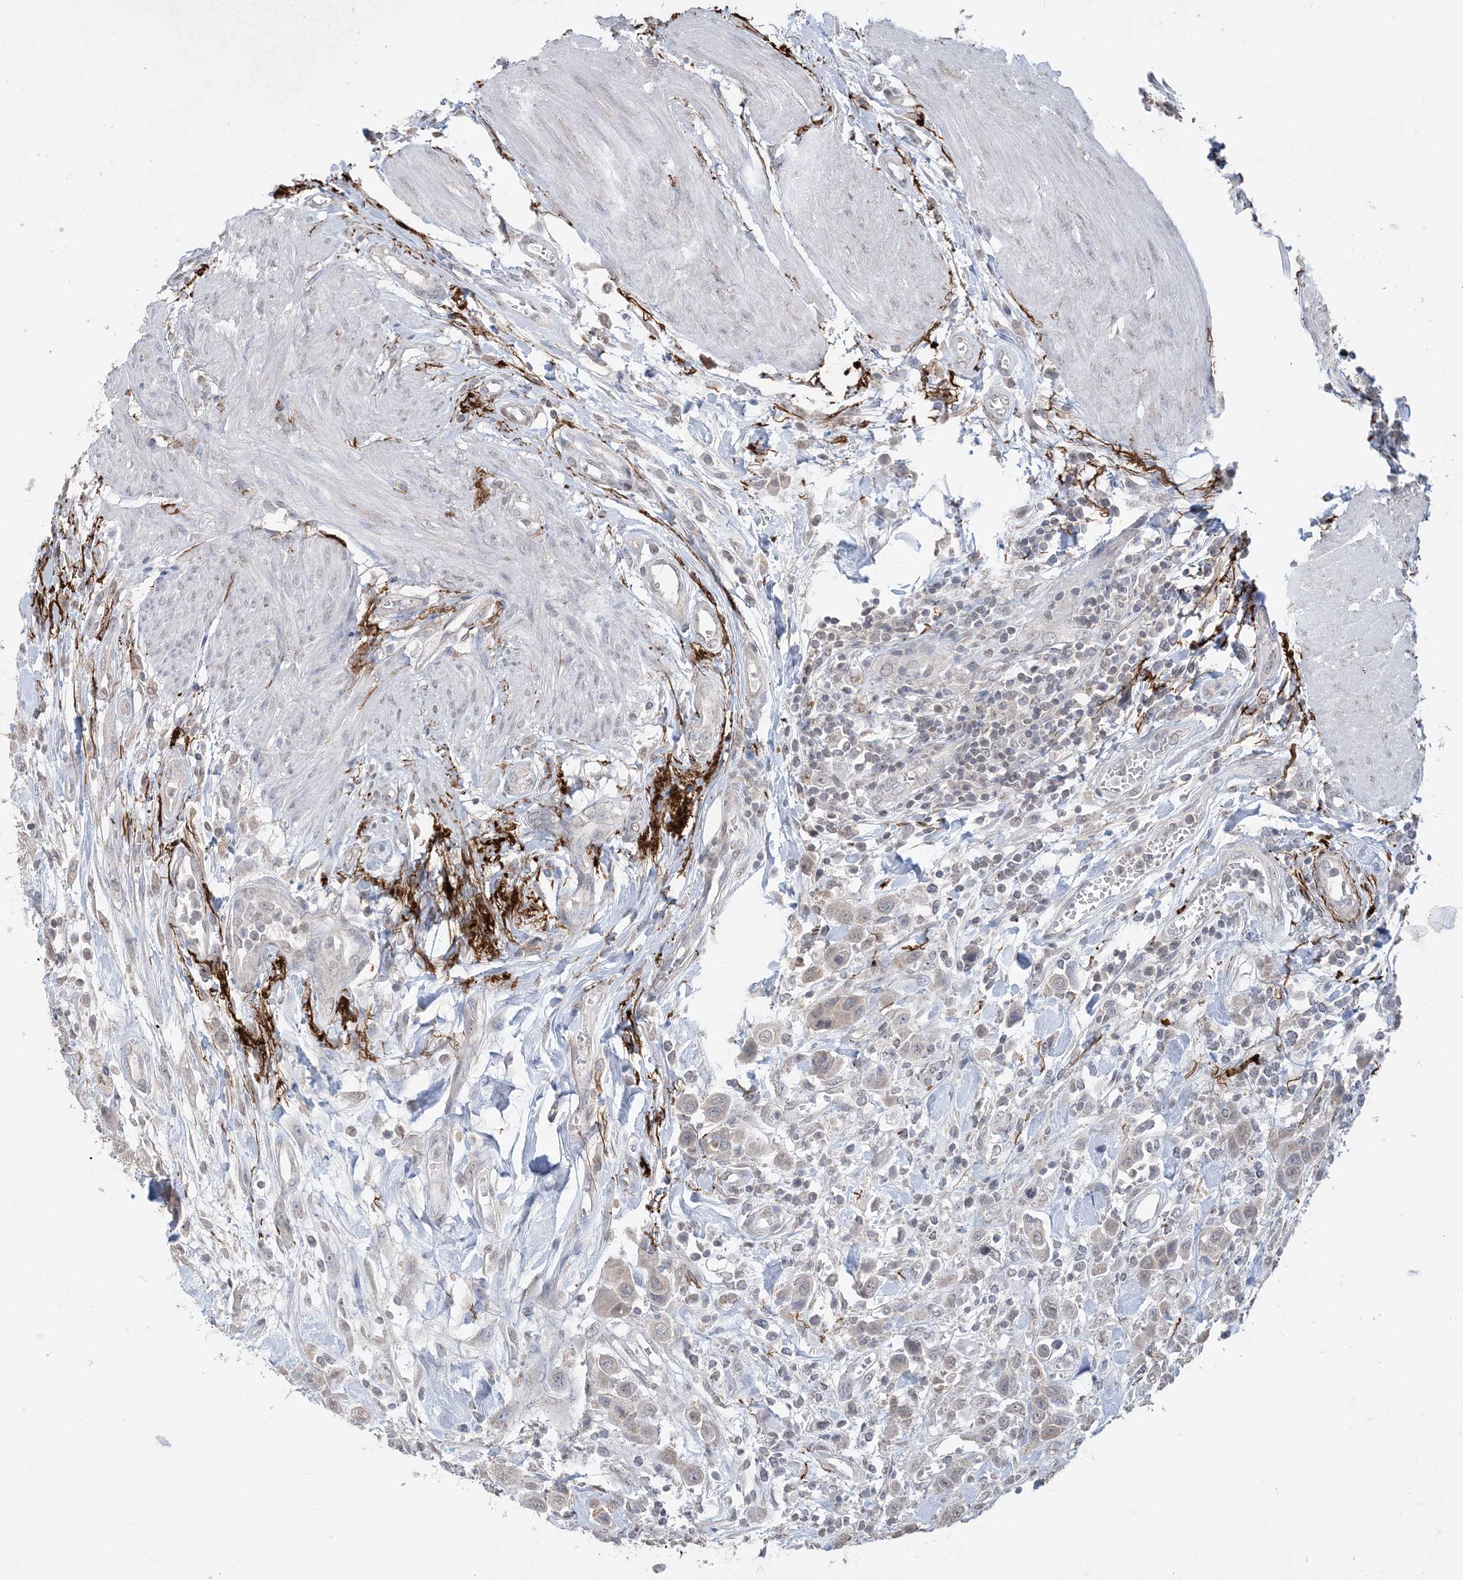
{"staining": {"intensity": "negative", "quantity": "none", "location": "none"}, "tissue": "urothelial cancer", "cell_type": "Tumor cells", "image_type": "cancer", "snomed": [{"axis": "morphology", "description": "Urothelial carcinoma, High grade"}, {"axis": "topography", "description": "Urinary bladder"}], "caption": "A high-resolution photomicrograph shows IHC staining of high-grade urothelial carcinoma, which displays no significant expression in tumor cells.", "gene": "XRN1", "patient": {"sex": "male", "age": 50}}